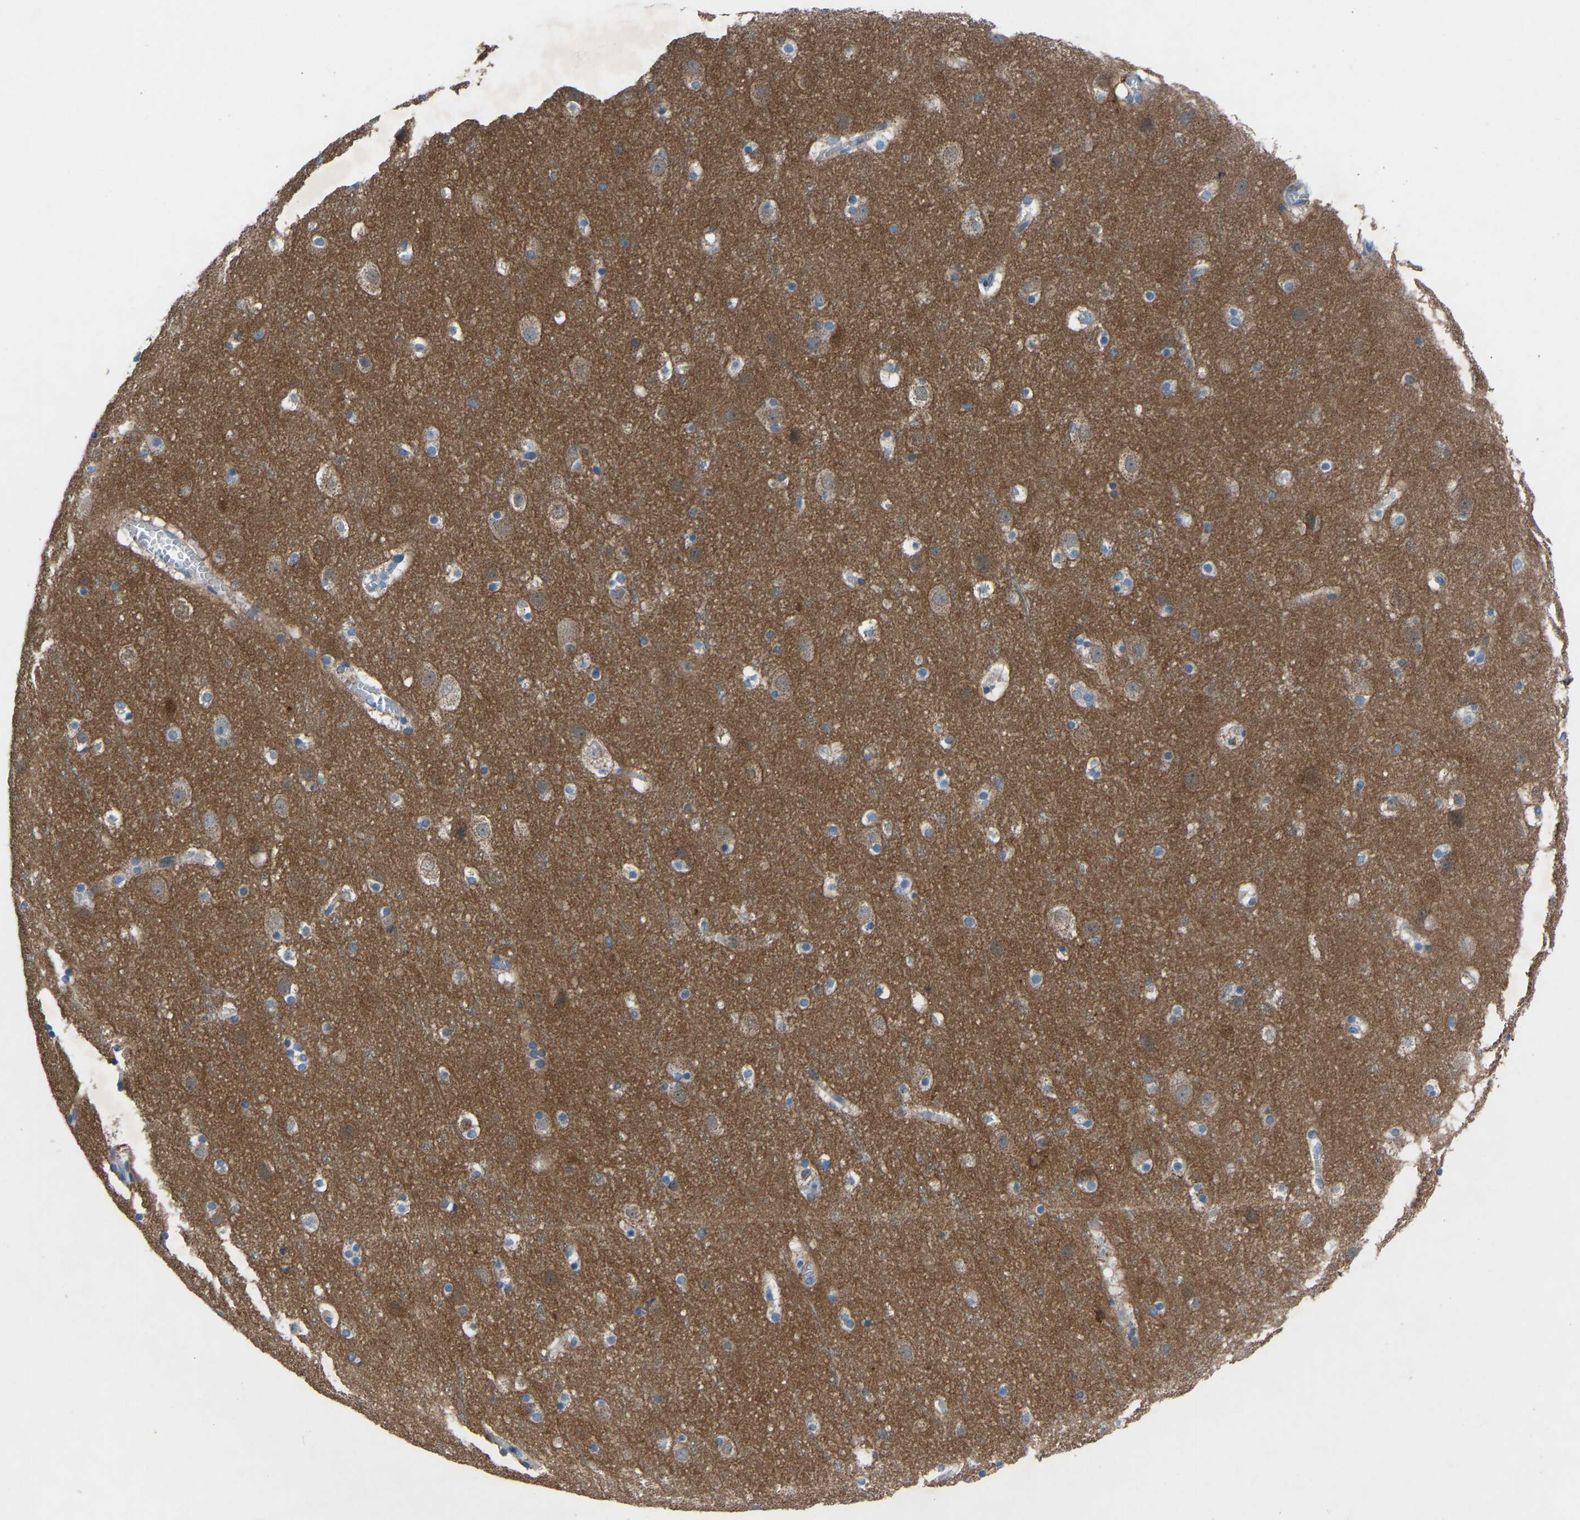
{"staining": {"intensity": "negative", "quantity": "none", "location": "none"}, "tissue": "cerebral cortex", "cell_type": "Endothelial cells", "image_type": "normal", "snomed": [{"axis": "morphology", "description": "Normal tissue, NOS"}, {"axis": "topography", "description": "Cerebral cortex"}], "caption": "This histopathology image is of benign cerebral cortex stained with immunohistochemistry (IHC) to label a protein in brown with the nuclei are counter-stained blue. There is no expression in endothelial cells. (Immunohistochemistry, brightfield microscopy, high magnification).", "gene": "GRK6", "patient": {"sex": "male", "age": 45}}